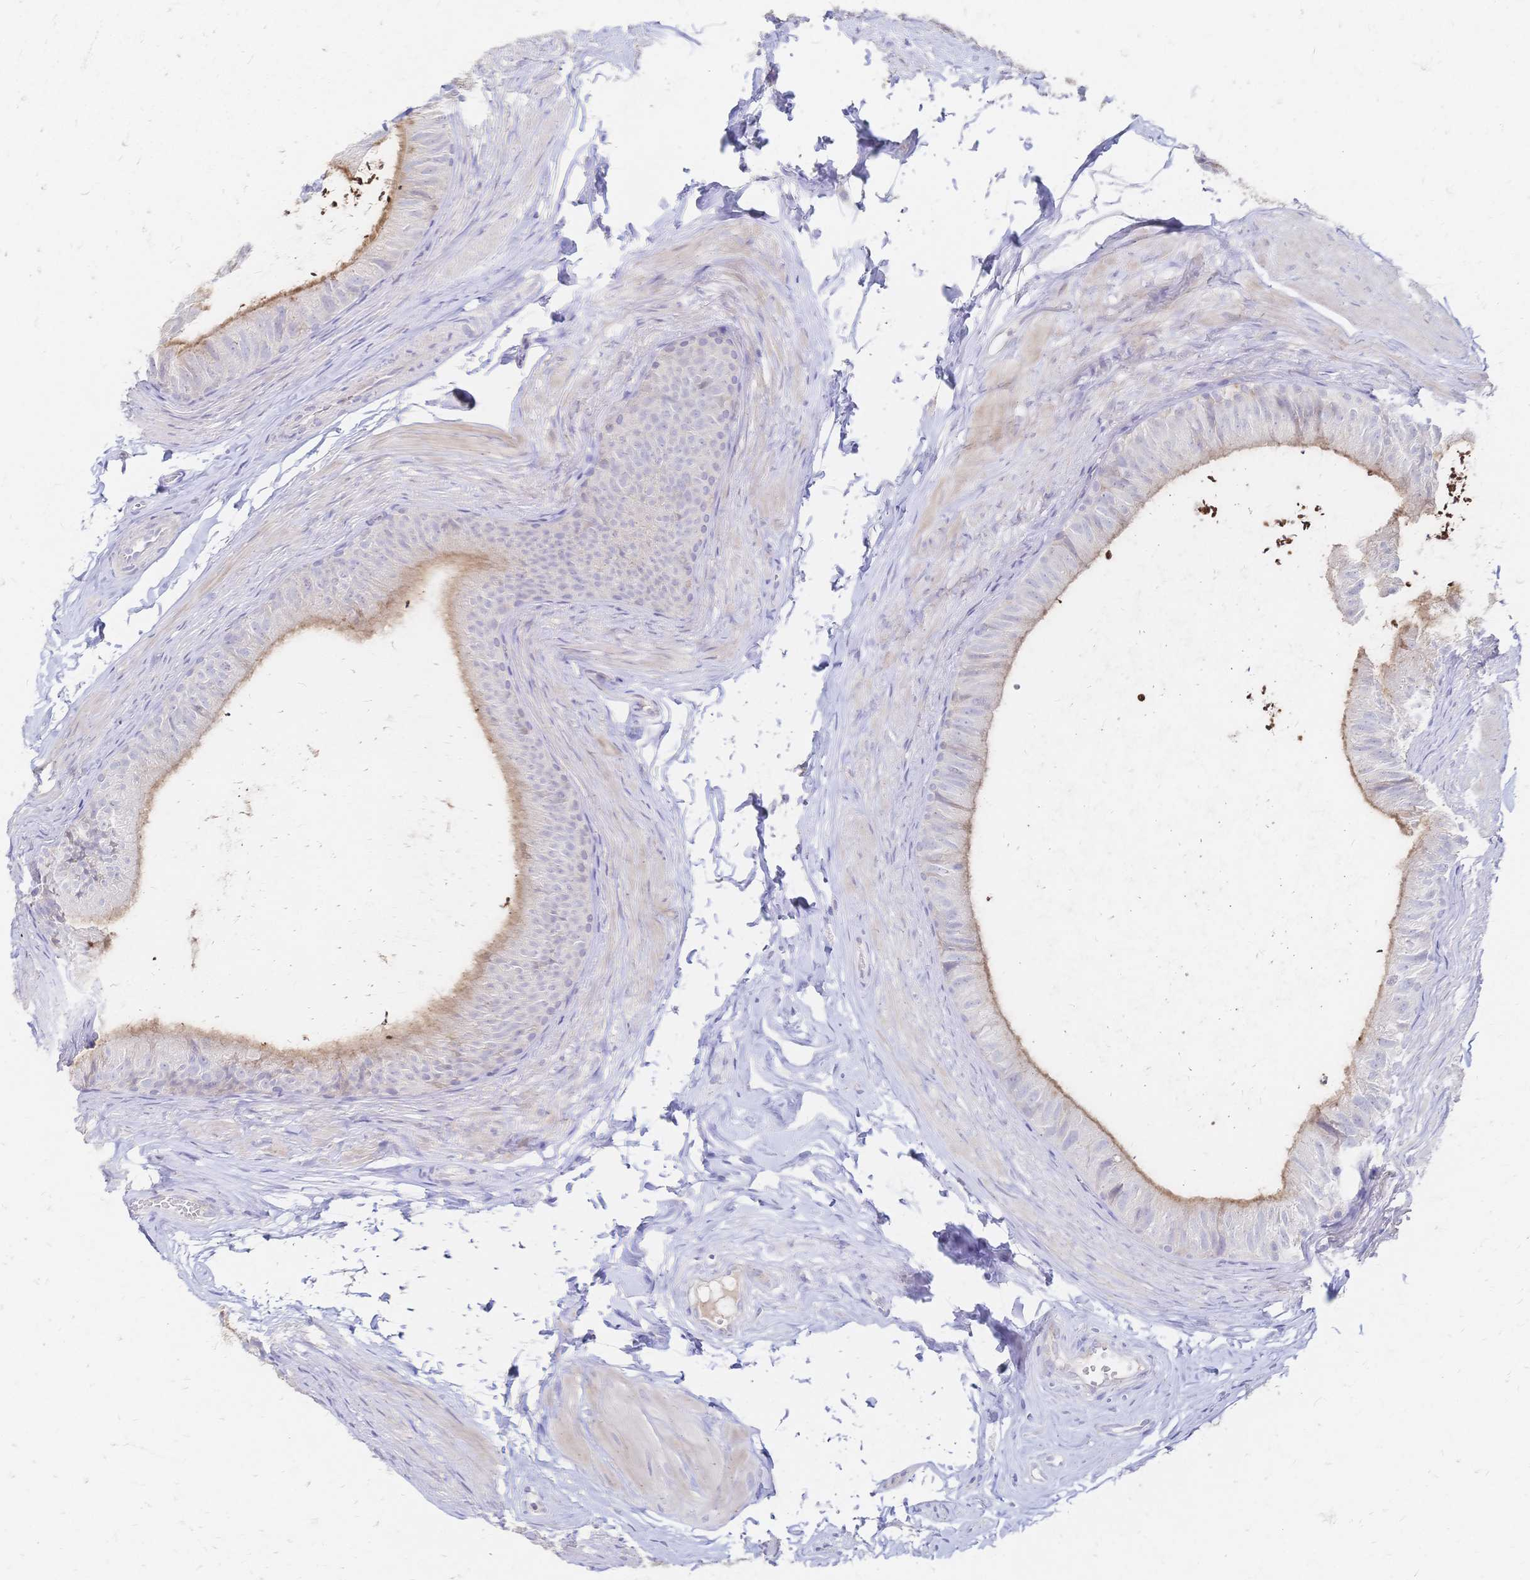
{"staining": {"intensity": "moderate", "quantity": "25%-75%", "location": "cytoplasmic/membranous"}, "tissue": "epididymis", "cell_type": "Glandular cells", "image_type": "normal", "snomed": [{"axis": "morphology", "description": "Normal tissue, NOS"}, {"axis": "topography", "description": "Epididymis, spermatic cord, NOS"}, {"axis": "topography", "description": "Epididymis"}, {"axis": "topography", "description": "Peripheral nerve tissue"}], "caption": "Epididymis stained for a protein (brown) displays moderate cytoplasmic/membranous positive staining in about 25%-75% of glandular cells.", "gene": "VWC2L", "patient": {"sex": "male", "age": 29}}